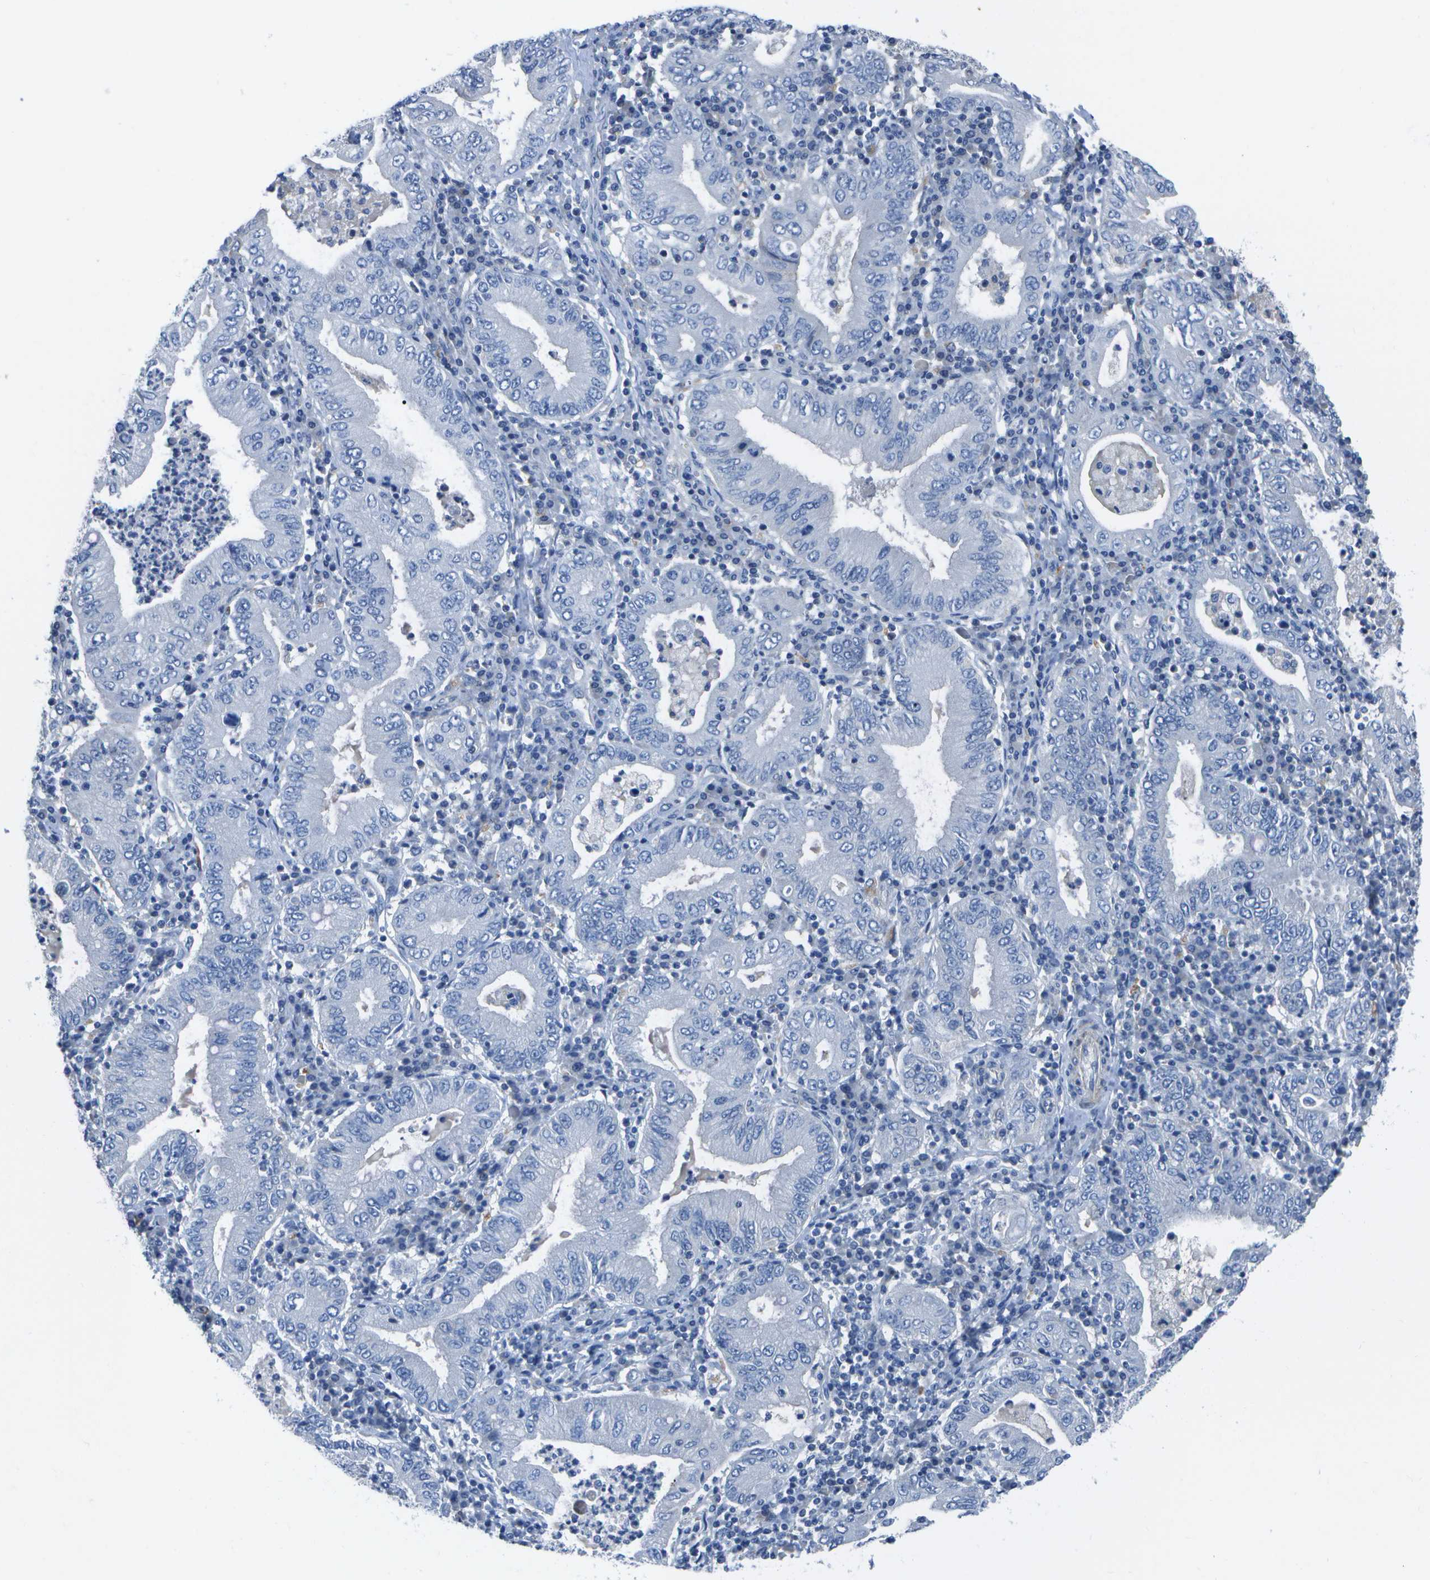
{"staining": {"intensity": "negative", "quantity": "none", "location": "none"}, "tissue": "stomach cancer", "cell_type": "Tumor cells", "image_type": "cancer", "snomed": [{"axis": "morphology", "description": "Normal tissue, NOS"}, {"axis": "morphology", "description": "Adenocarcinoma, NOS"}, {"axis": "topography", "description": "Esophagus"}, {"axis": "topography", "description": "Stomach, upper"}, {"axis": "topography", "description": "Peripheral nerve tissue"}], "caption": "Stomach adenocarcinoma was stained to show a protein in brown. There is no significant positivity in tumor cells.", "gene": "DCT", "patient": {"sex": "male", "age": 62}}